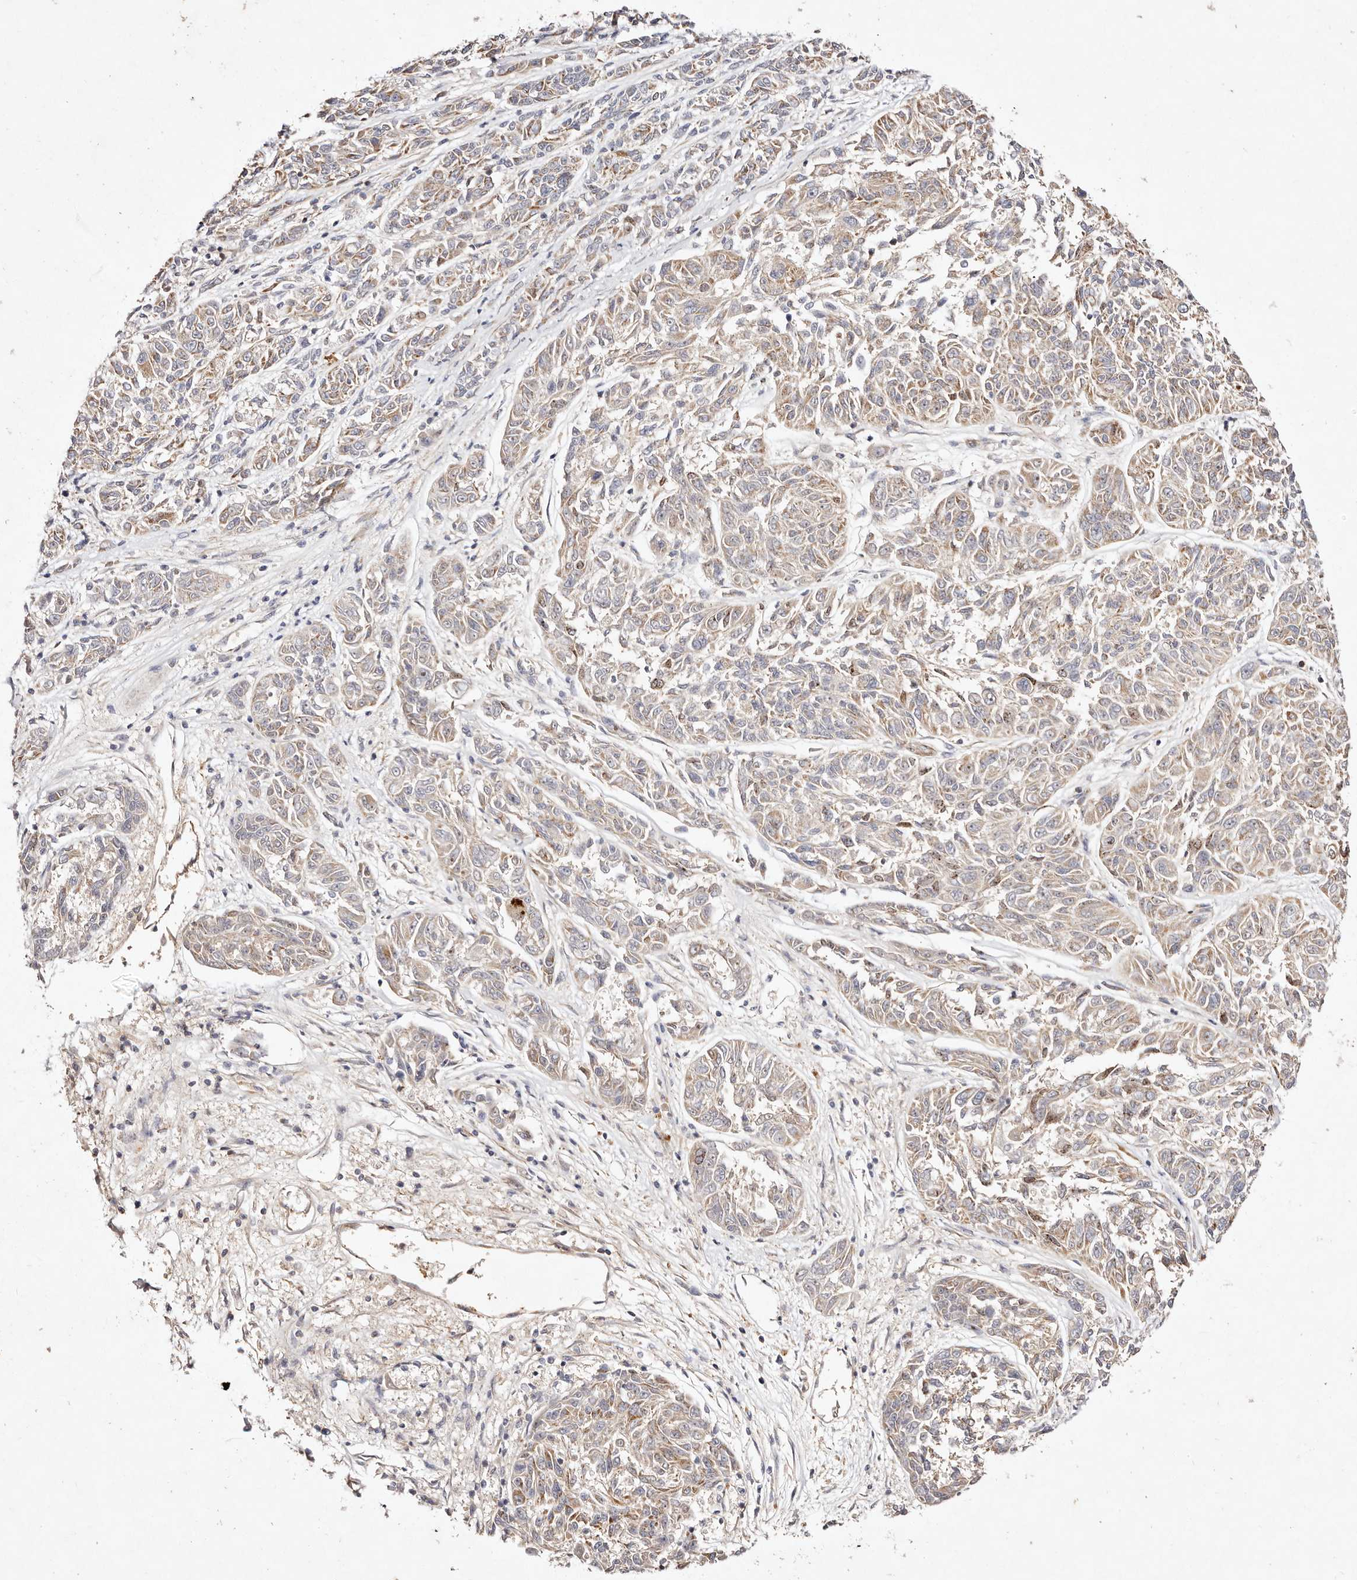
{"staining": {"intensity": "weak", "quantity": ">75%", "location": "cytoplasmic/membranous"}, "tissue": "melanoma", "cell_type": "Tumor cells", "image_type": "cancer", "snomed": [{"axis": "morphology", "description": "Malignant melanoma, NOS"}, {"axis": "topography", "description": "Skin"}], "caption": "Immunohistochemistry (IHC) (DAB) staining of human melanoma displays weak cytoplasmic/membranous protein expression in approximately >75% of tumor cells. (Stains: DAB (3,3'-diaminobenzidine) in brown, nuclei in blue, Microscopy: brightfield microscopy at high magnification).", "gene": "MTMR11", "patient": {"sex": "male", "age": 53}}